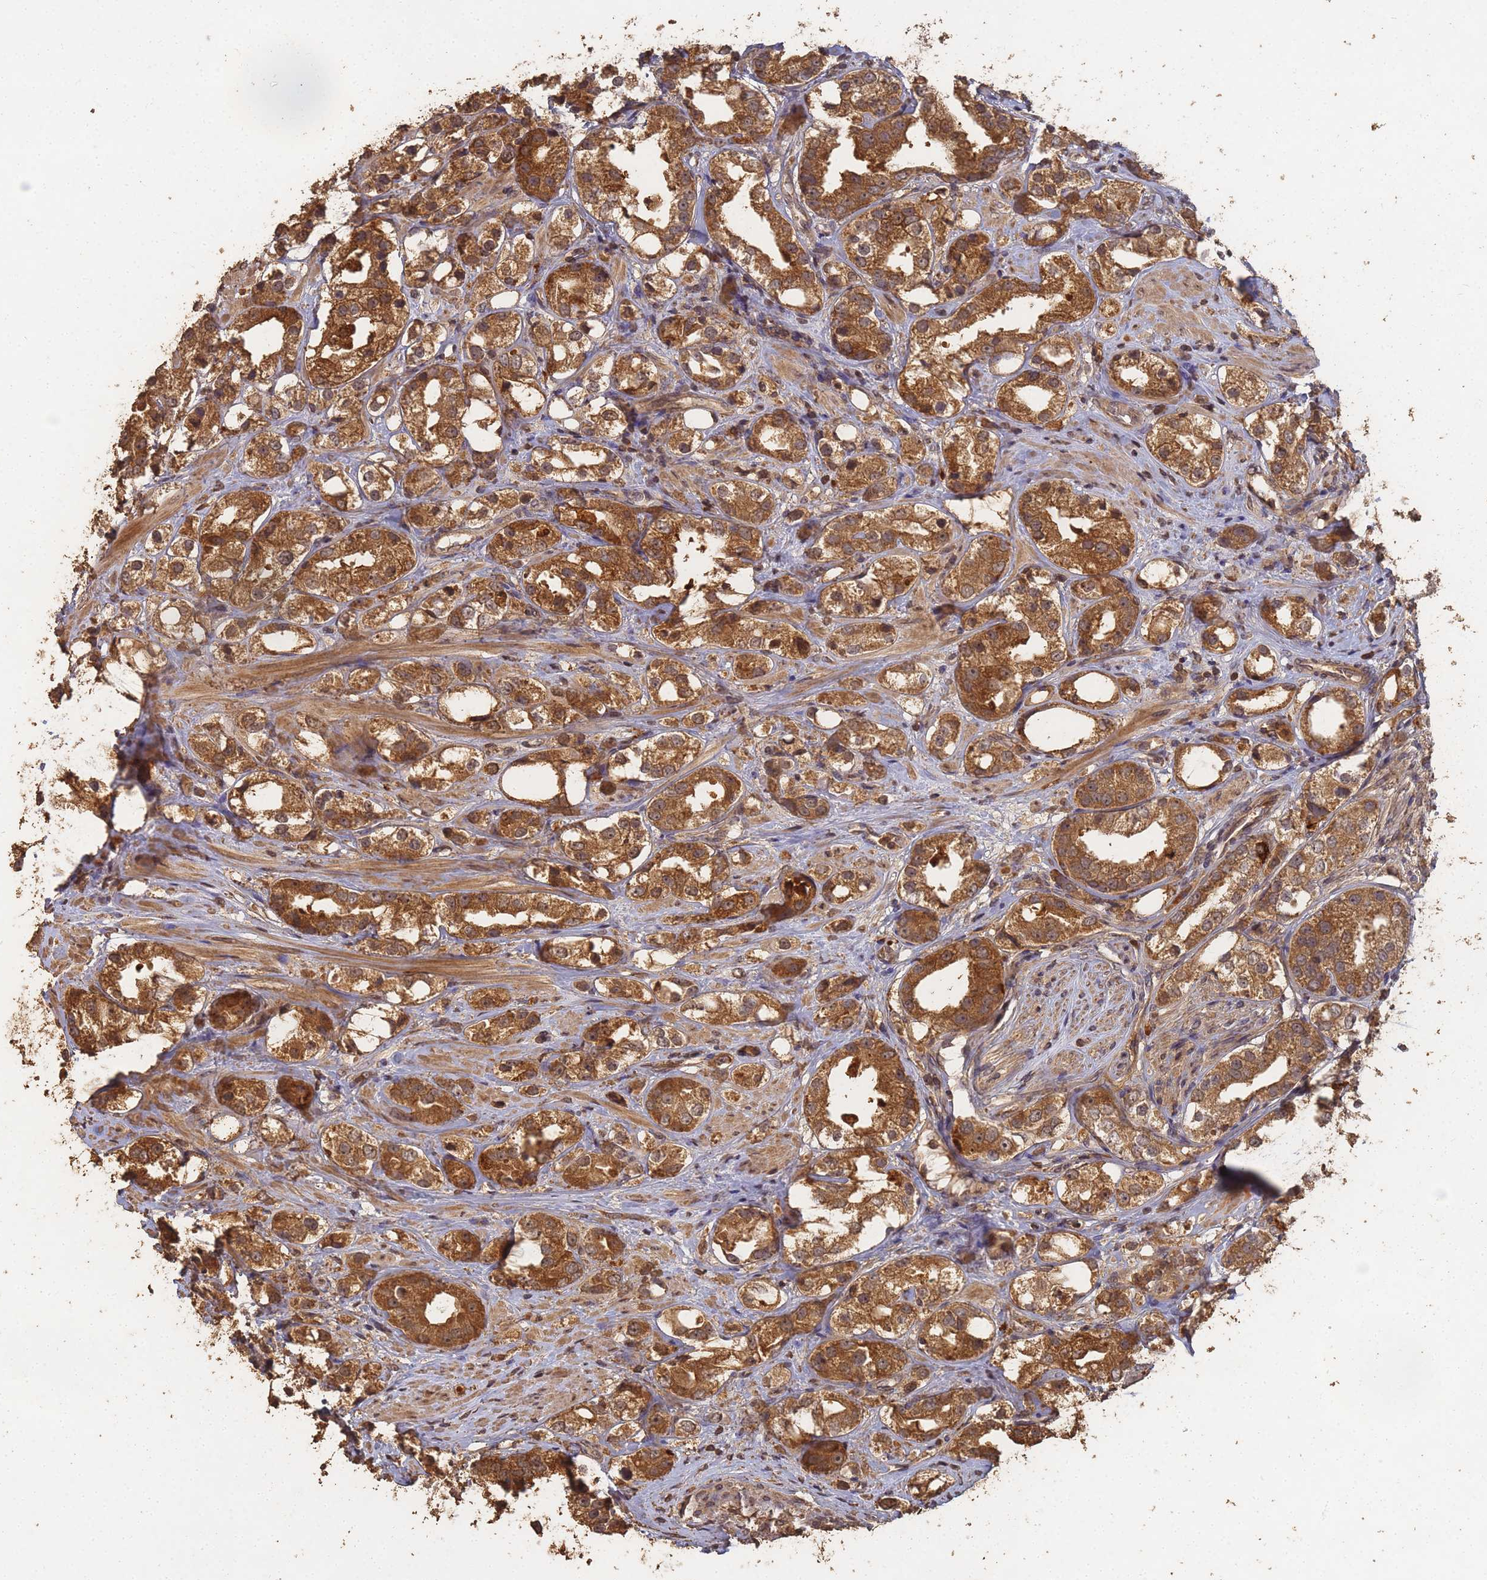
{"staining": {"intensity": "strong", "quantity": ">75%", "location": "cytoplasmic/membranous,nuclear"}, "tissue": "prostate cancer", "cell_type": "Tumor cells", "image_type": "cancer", "snomed": [{"axis": "morphology", "description": "Adenocarcinoma, NOS"}, {"axis": "topography", "description": "Prostate"}], "caption": "Protein expression analysis of human adenocarcinoma (prostate) reveals strong cytoplasmic/membranous and nuclear expression in about >75% of tumor cells.", "gene": "ALKBH1", "patient": {"sex": "male", "age": 79}}